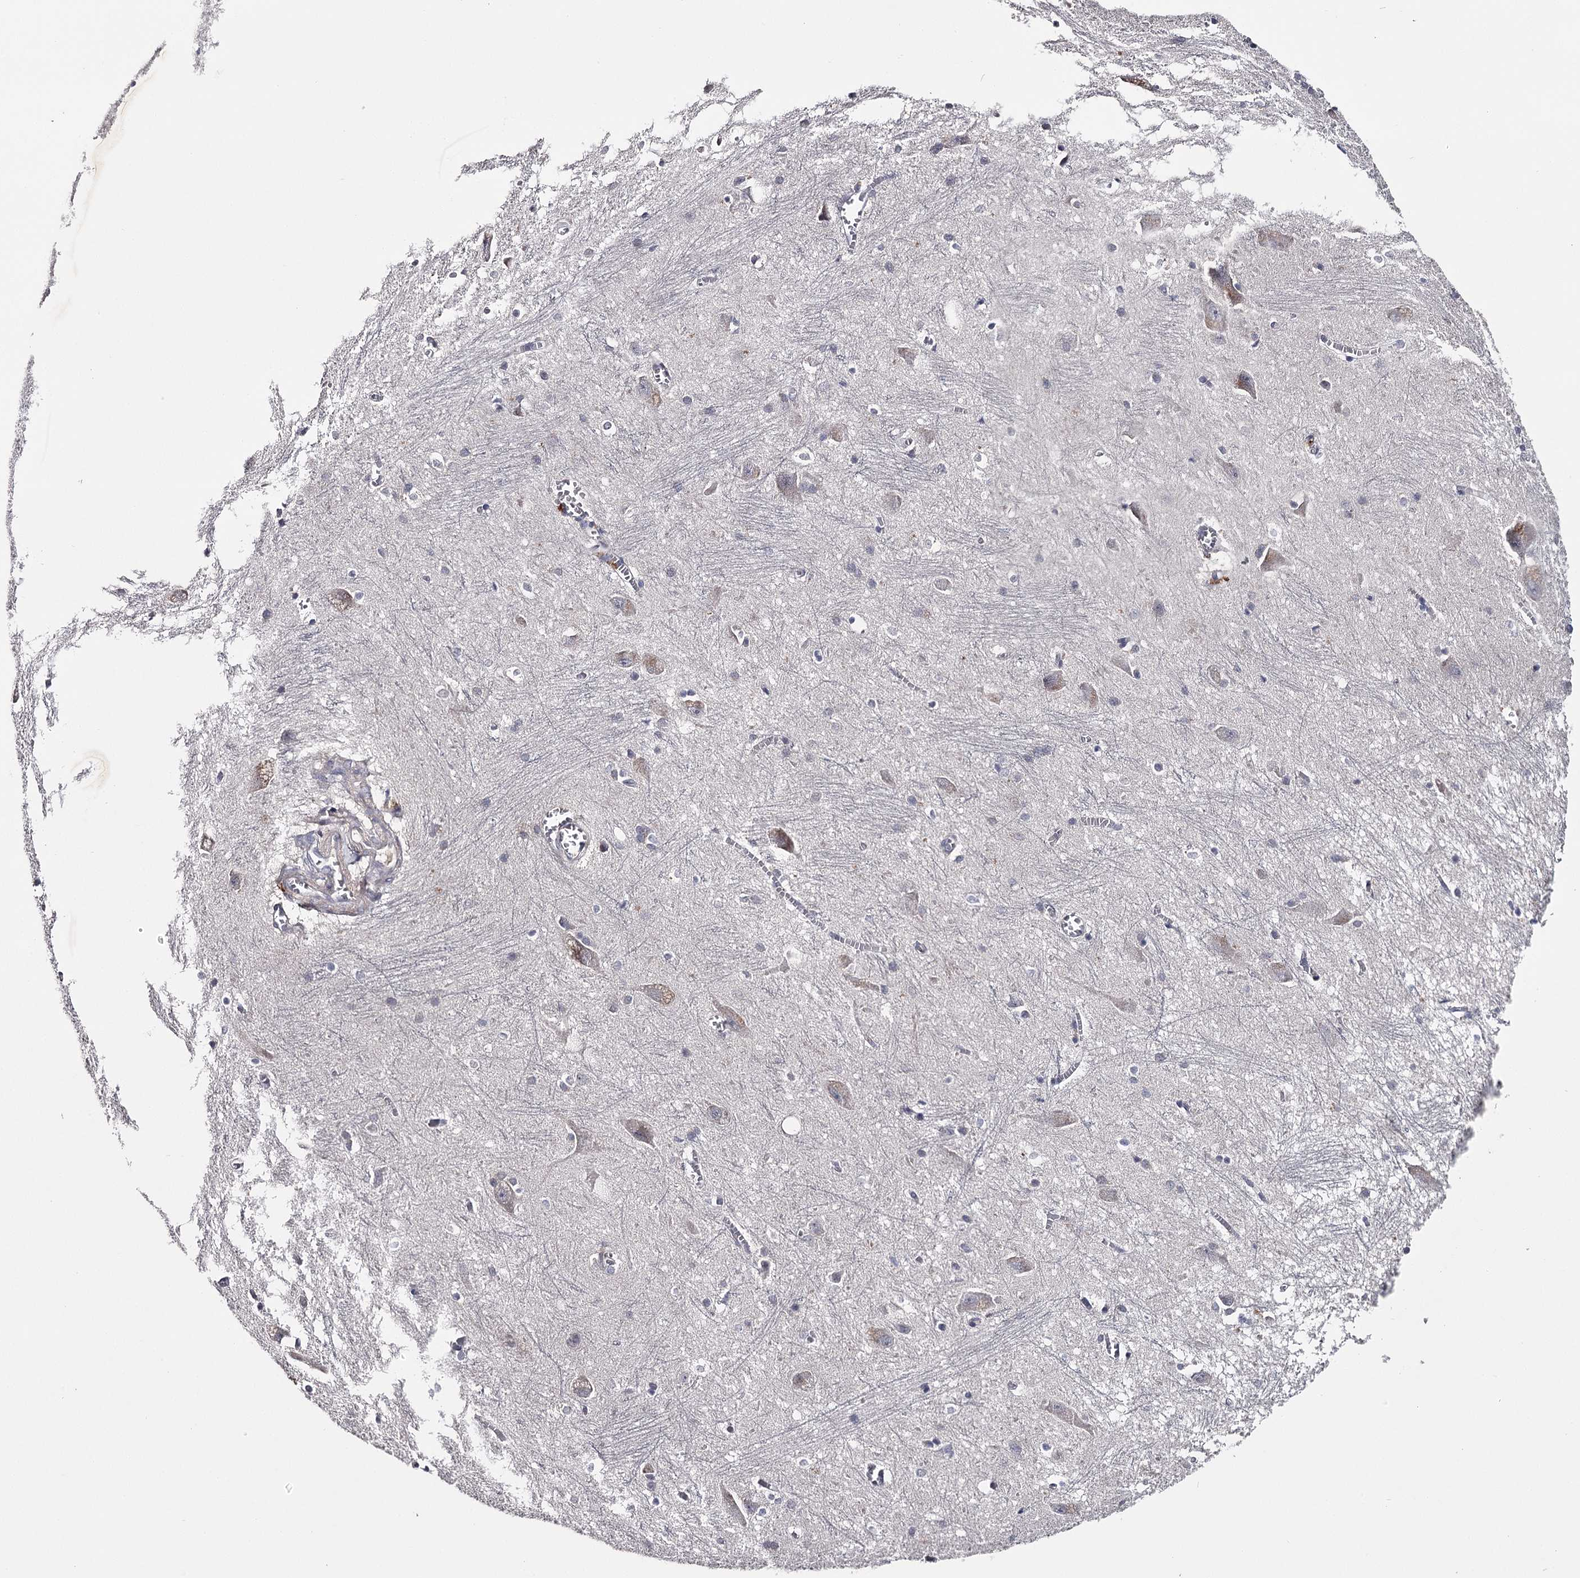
{"staining": {"intensity": "negative", "quantity": "none", "location": "none"}, "tissue": "caudate", "cell_type": "Glial cells", "image_type": "normal", "snomed": [{"axis": "morphology", "description": "Normal tissue, NOS"}, {"axis": "topography", "description": "Lateral ventricle wall"}], "caption": "This histopathology image is of unremarkable caudate stained with IHC to label a protein in brown with the nuclei are counter-stained blue. There is no expression in glial cells.", "gene": "FDXACB1", "patient": {"sex": "male", "age": 37}}